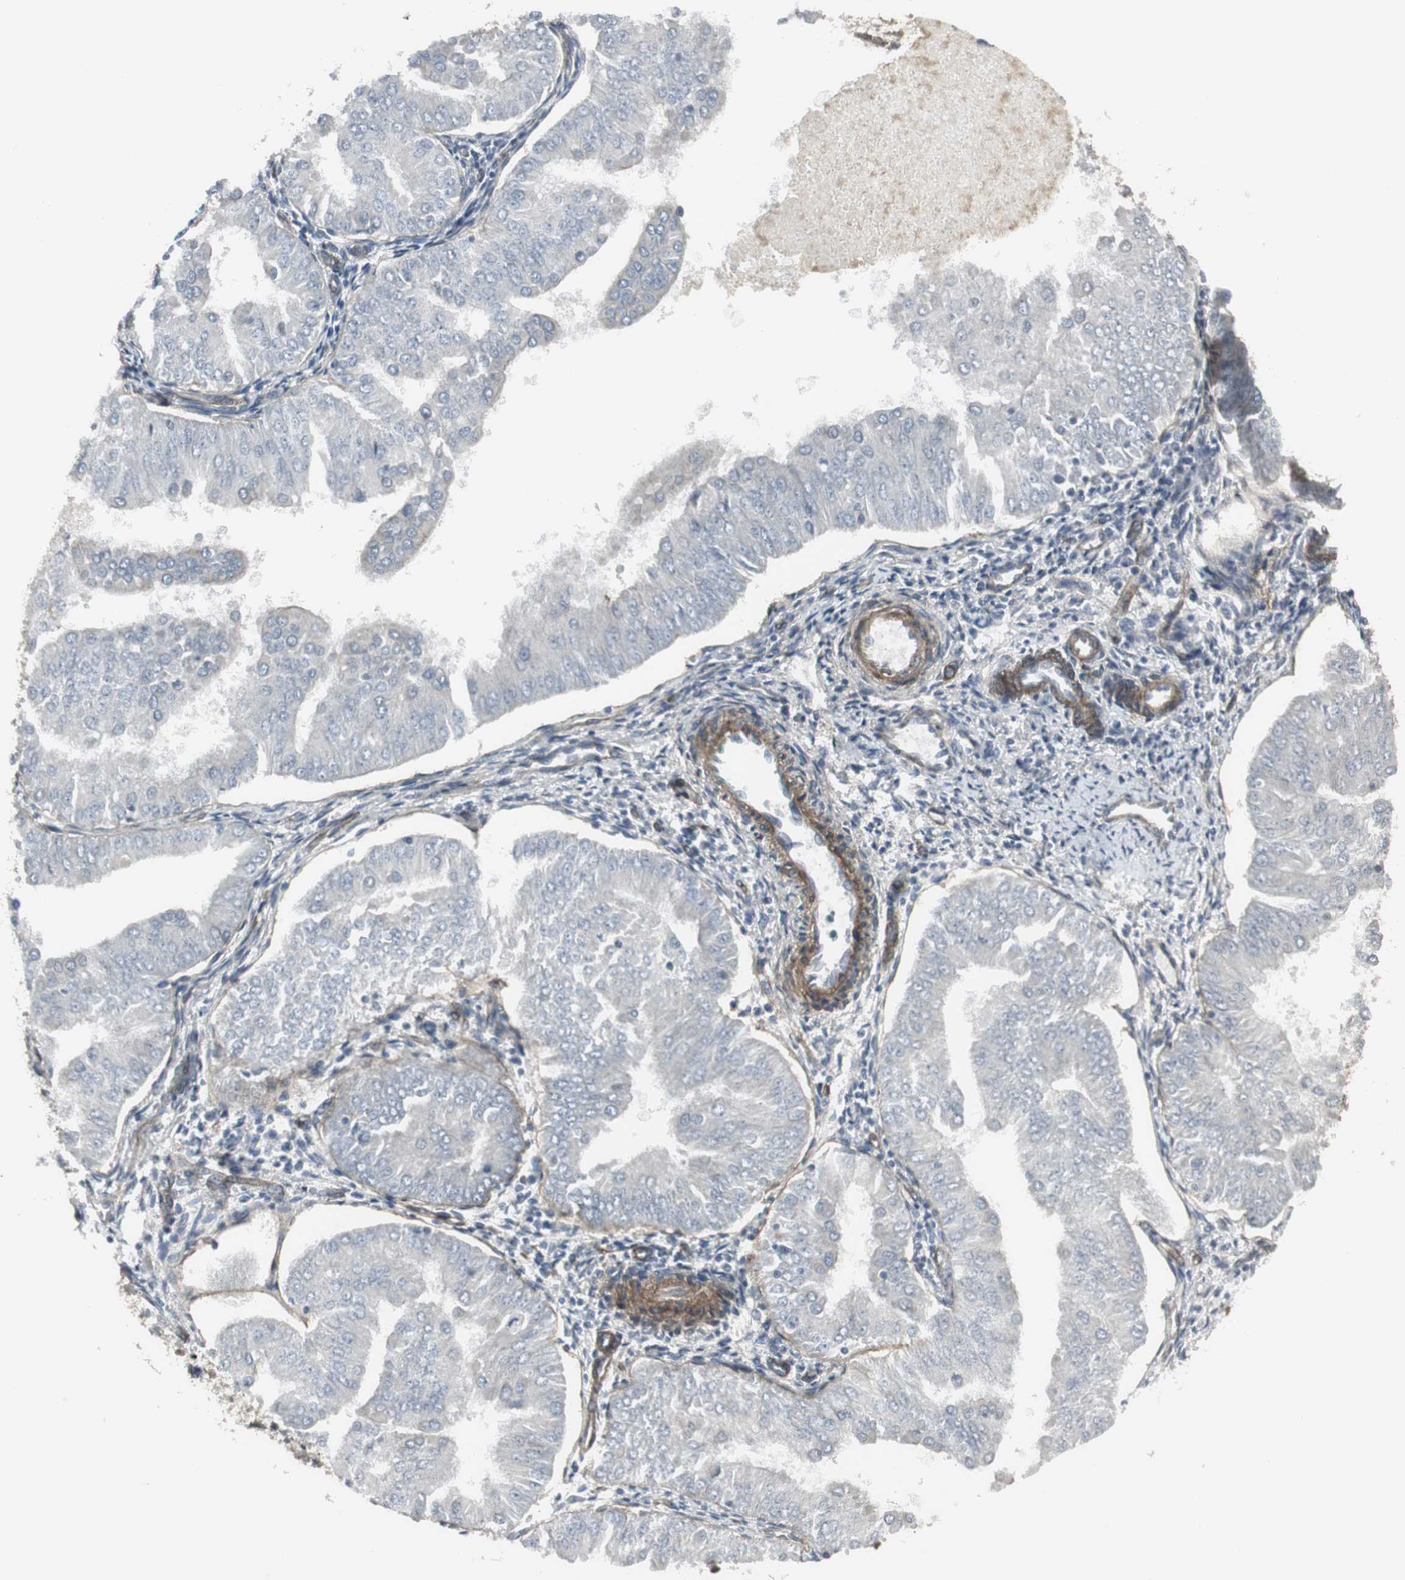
{"staining": {"intensity": "negative", "quantity": "none", "location": "none"}, "tissue": "endometrial cancer", "cell_type": "Tumor cells", "image_type": "cancer", "snomed": [{"axis": "morphology", "description": "Adenocarcinoma, NOS"}, {"axis": "topography", "description": "Endometrium"}], "caption": "Tumor cells show no significant protein staining in endometrial cancer (adenocarcinoma).", "gene": "SCYL3", "patient": {"sex": "female", "age": 53}}